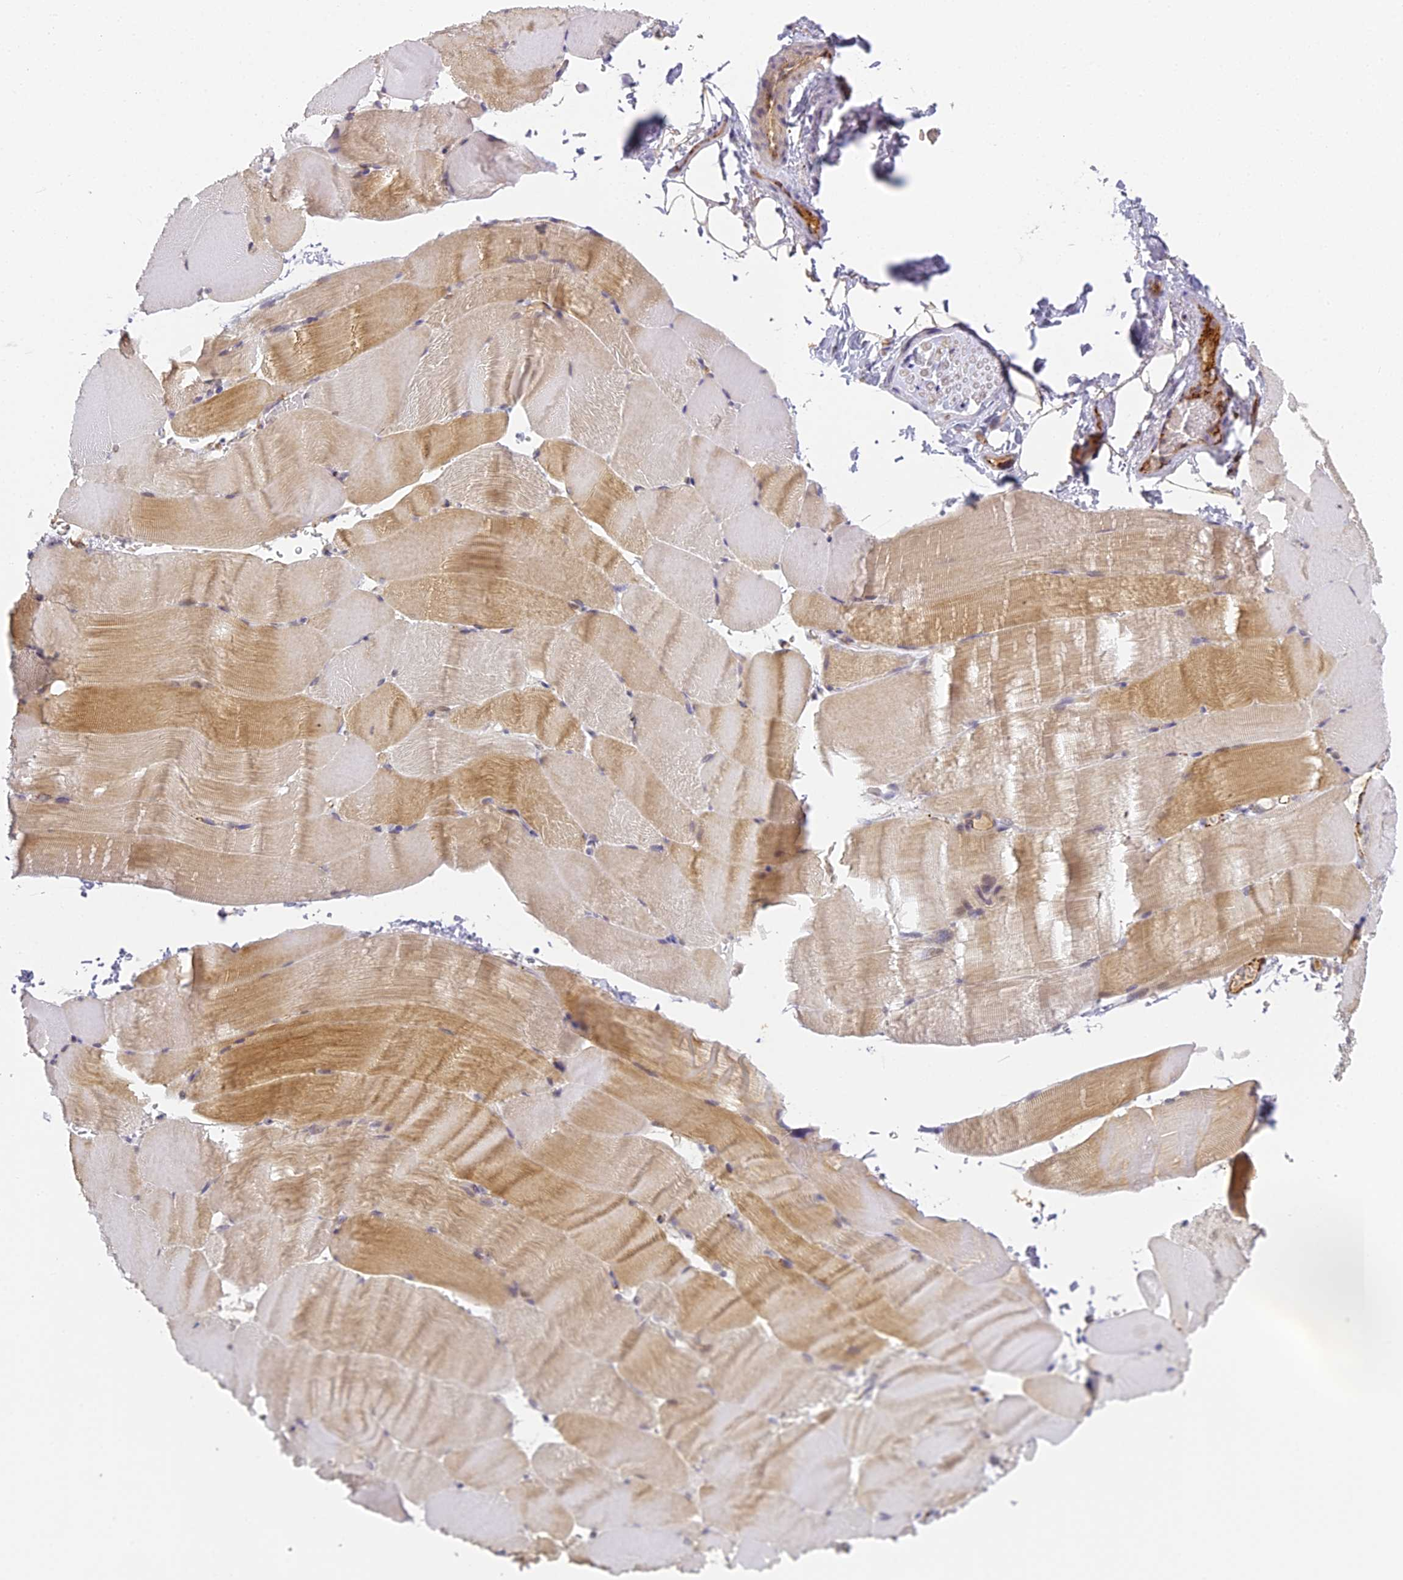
{"staining": {"intensity": "moderate", "quantity": "25%-75%", "location": "cytoplasmic/membranous"}, "tissue": "skeletal muscle", "cell_type": "Myocytes", "image_type": "normal", "snomed": [{"axis": "morphology", "description": "Normal tissue, NOS"}, {"axis": "topography", "description": "Skeletal muscle"}, {"axis": "topography", "description": "Parathyroid gland"}], "caption": "A brown stain shows moderate cytoplasmic/membranous positivity of a protein in myocytes of benign human skeletal muscle. Using DAB (brown) and hematoxylin (blue) stains, captured at high magnification using brightfield microscopy.", "gene": "DNAAF10", "patient": {"sex": "female", "age": 37}}